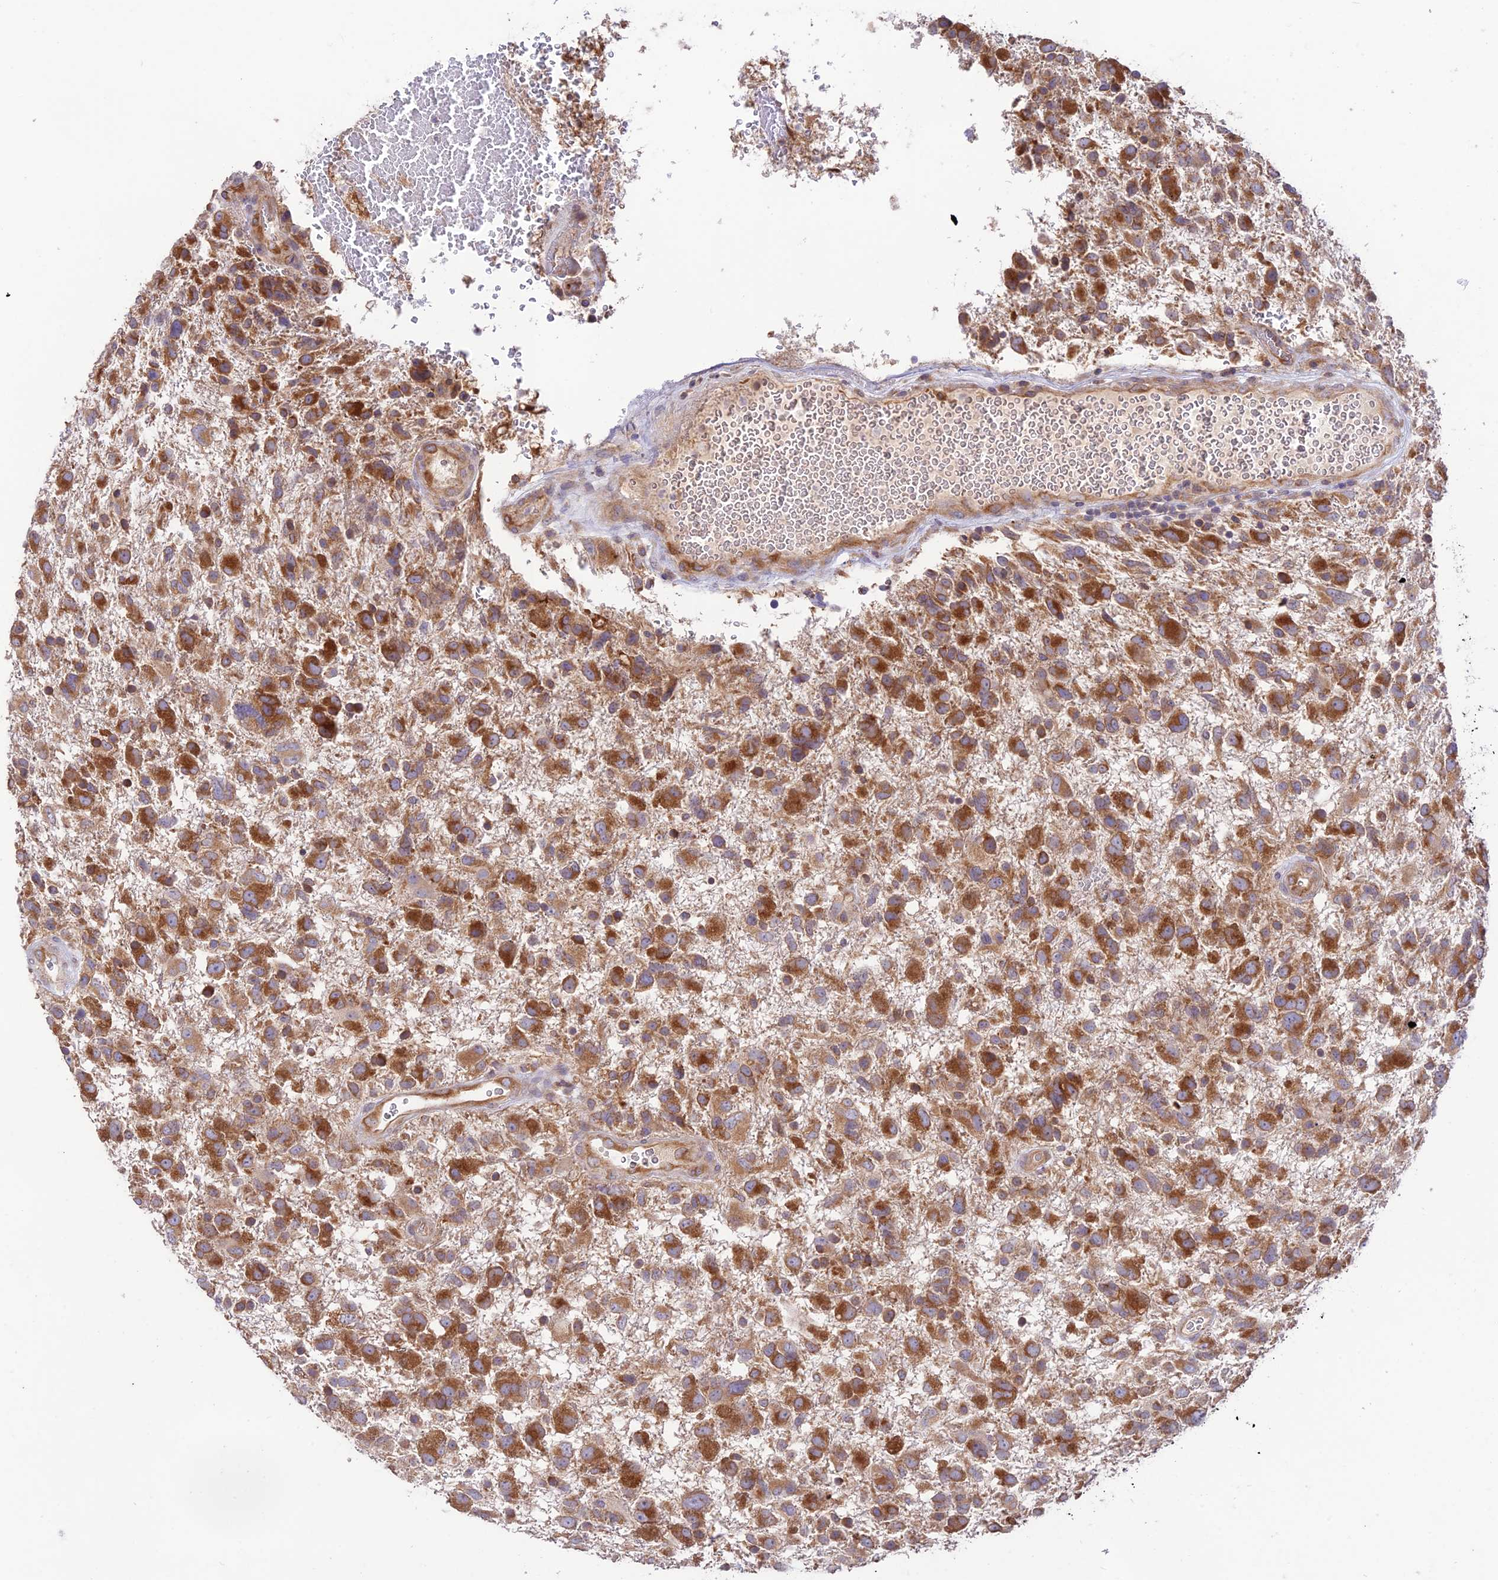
{"staining": {"intensity": "strong", "quantity": ">75%", "location": "cytoplasmic/membranous"}, "tissue": "glioma", "cell_type": "Tumor cells", "image_type": "cancer", "snomed": [{"axis": "morphology", "description": "Glioma, malignant, High grade"}, {"axis": "topography", "description": "Brain"}], "caption": "Human glioma stained with a protein marker shows strong staining in tumor cells.", "gene": "TMEM259", "patient": {"sex": "male", "age": 61}}